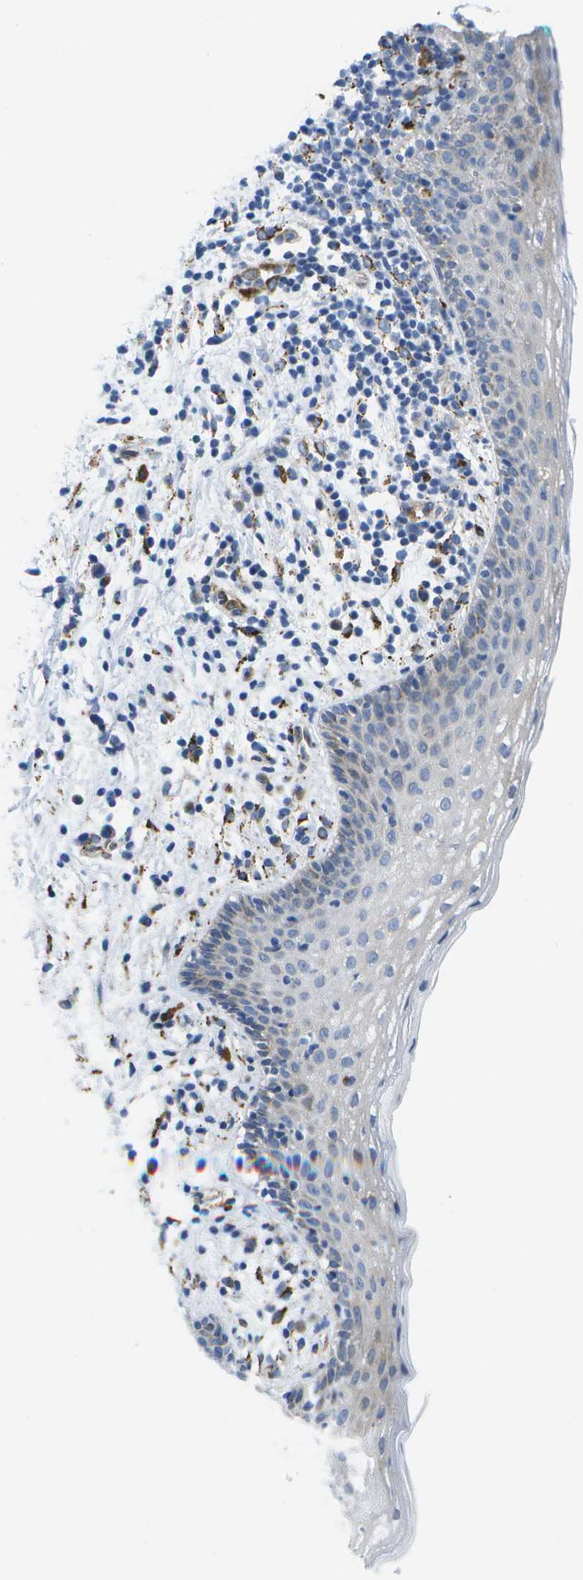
{"staining": {"intensity": "negative", "quantity": "none", "location": "none"}, "tissue": "vagina", "cell_type": "Squamous epithelial cells", "image_type": "normal", "snomed": [{"axis": "morphology", "description": "Normal tissue, NOS"}, {"axis": "topography", "description": "Vagina"}], "caption": "Immunohistochemical staining of unremarkable human vagina reveals no significant staining in squamous epithelial cells.", "gene": "ZDHHC17", "patient": {"sex": "female", "age": 44}}